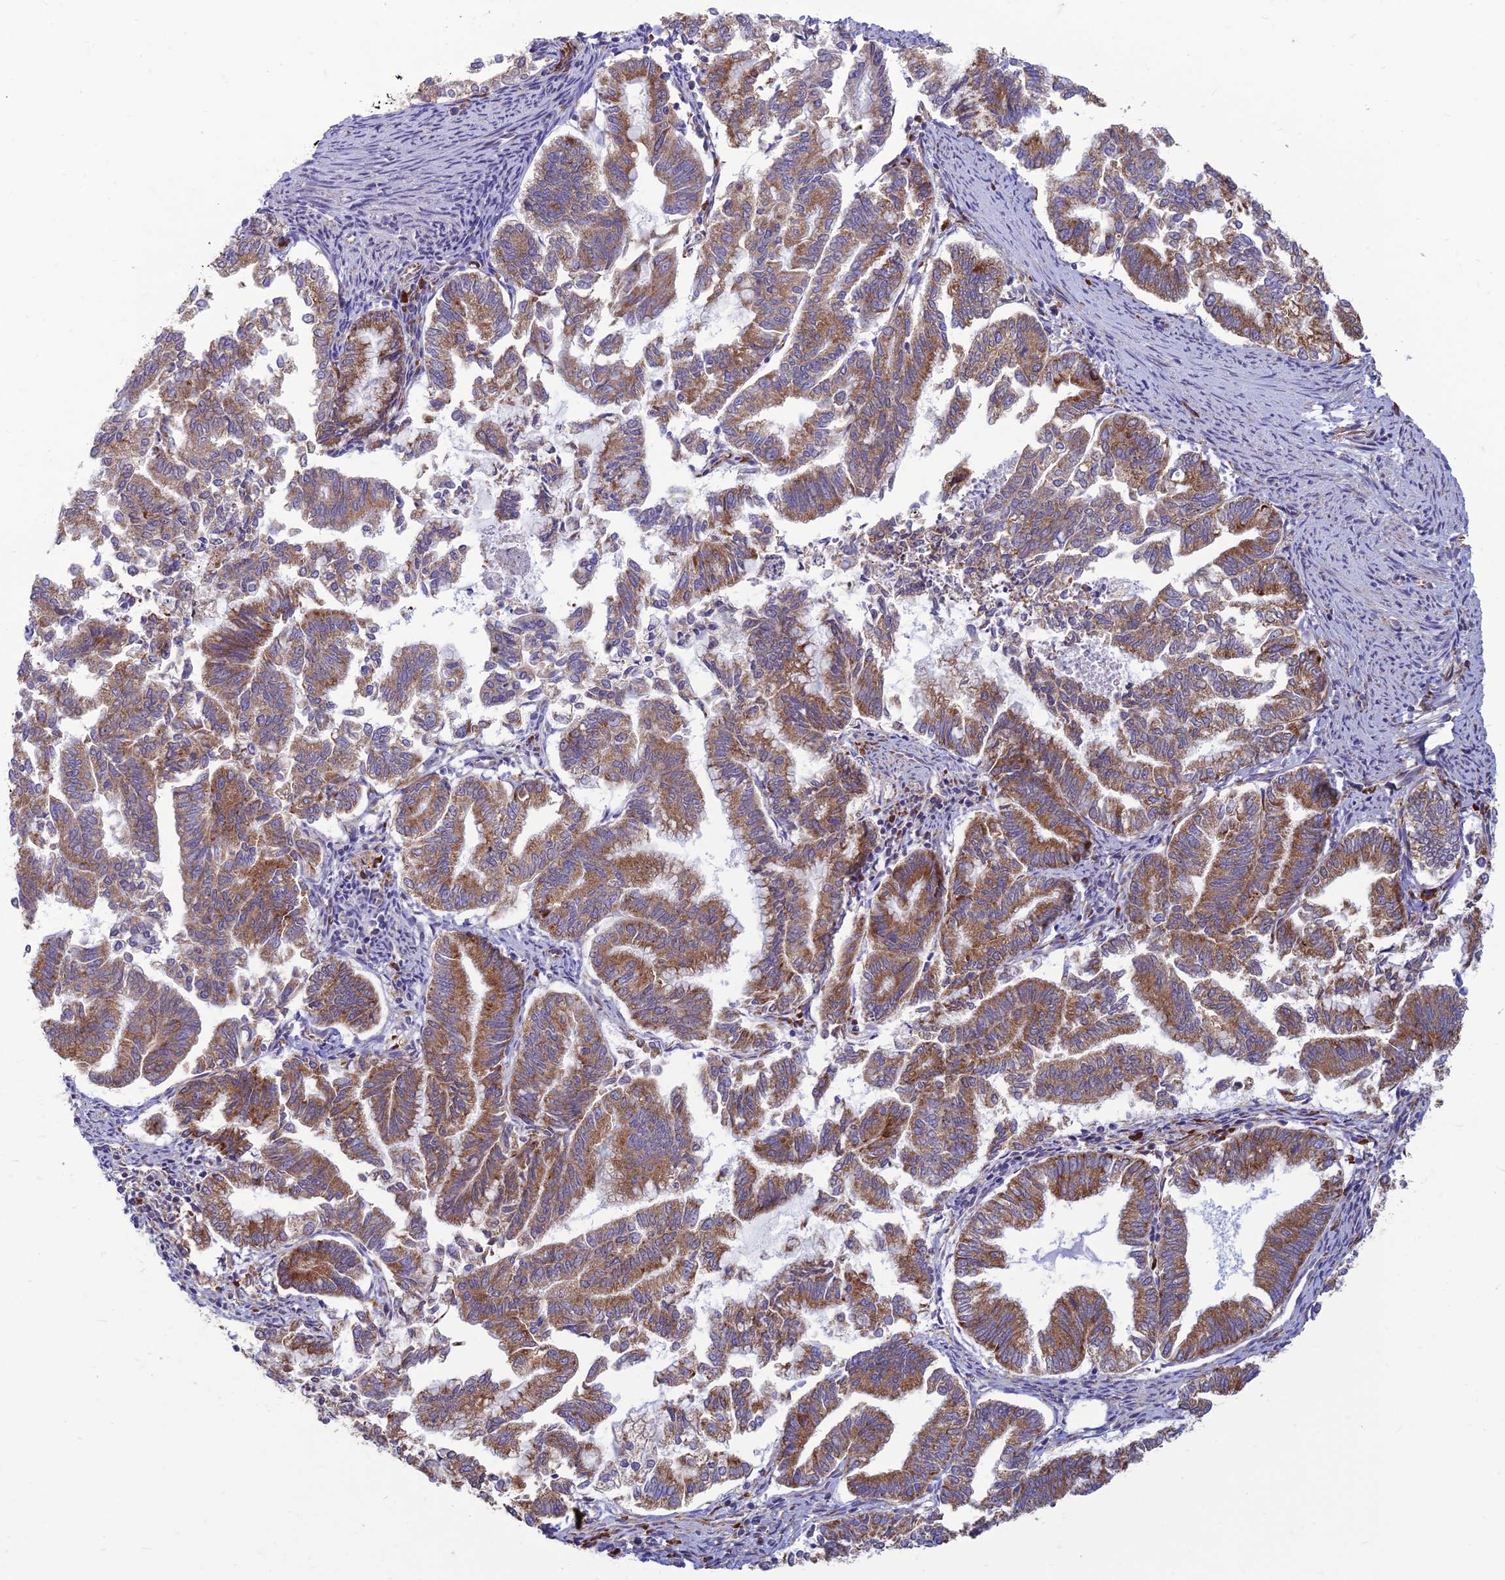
{"staining": {"intensity": "moderate", "quantity": ">75%", "location": "cytoplasmic/membranous"}, "tissue": "endometrial cancer", "cell_type": "Tumor cells", "image_type": "cancer", "snomed": [{"axis": "morphology", "description": "Adenocarcinoma, NOS"}, {"axis": "topography", "description": "Endometrium"}], "caption": "Moderate cytoplasmic/membranous protein positivity is identified in approximately >75% of tumor cells in endometrial adenocarcinoma.", "gene": "RPL17-C18orf32", "patient": {"sex": "female", "age": 79}}